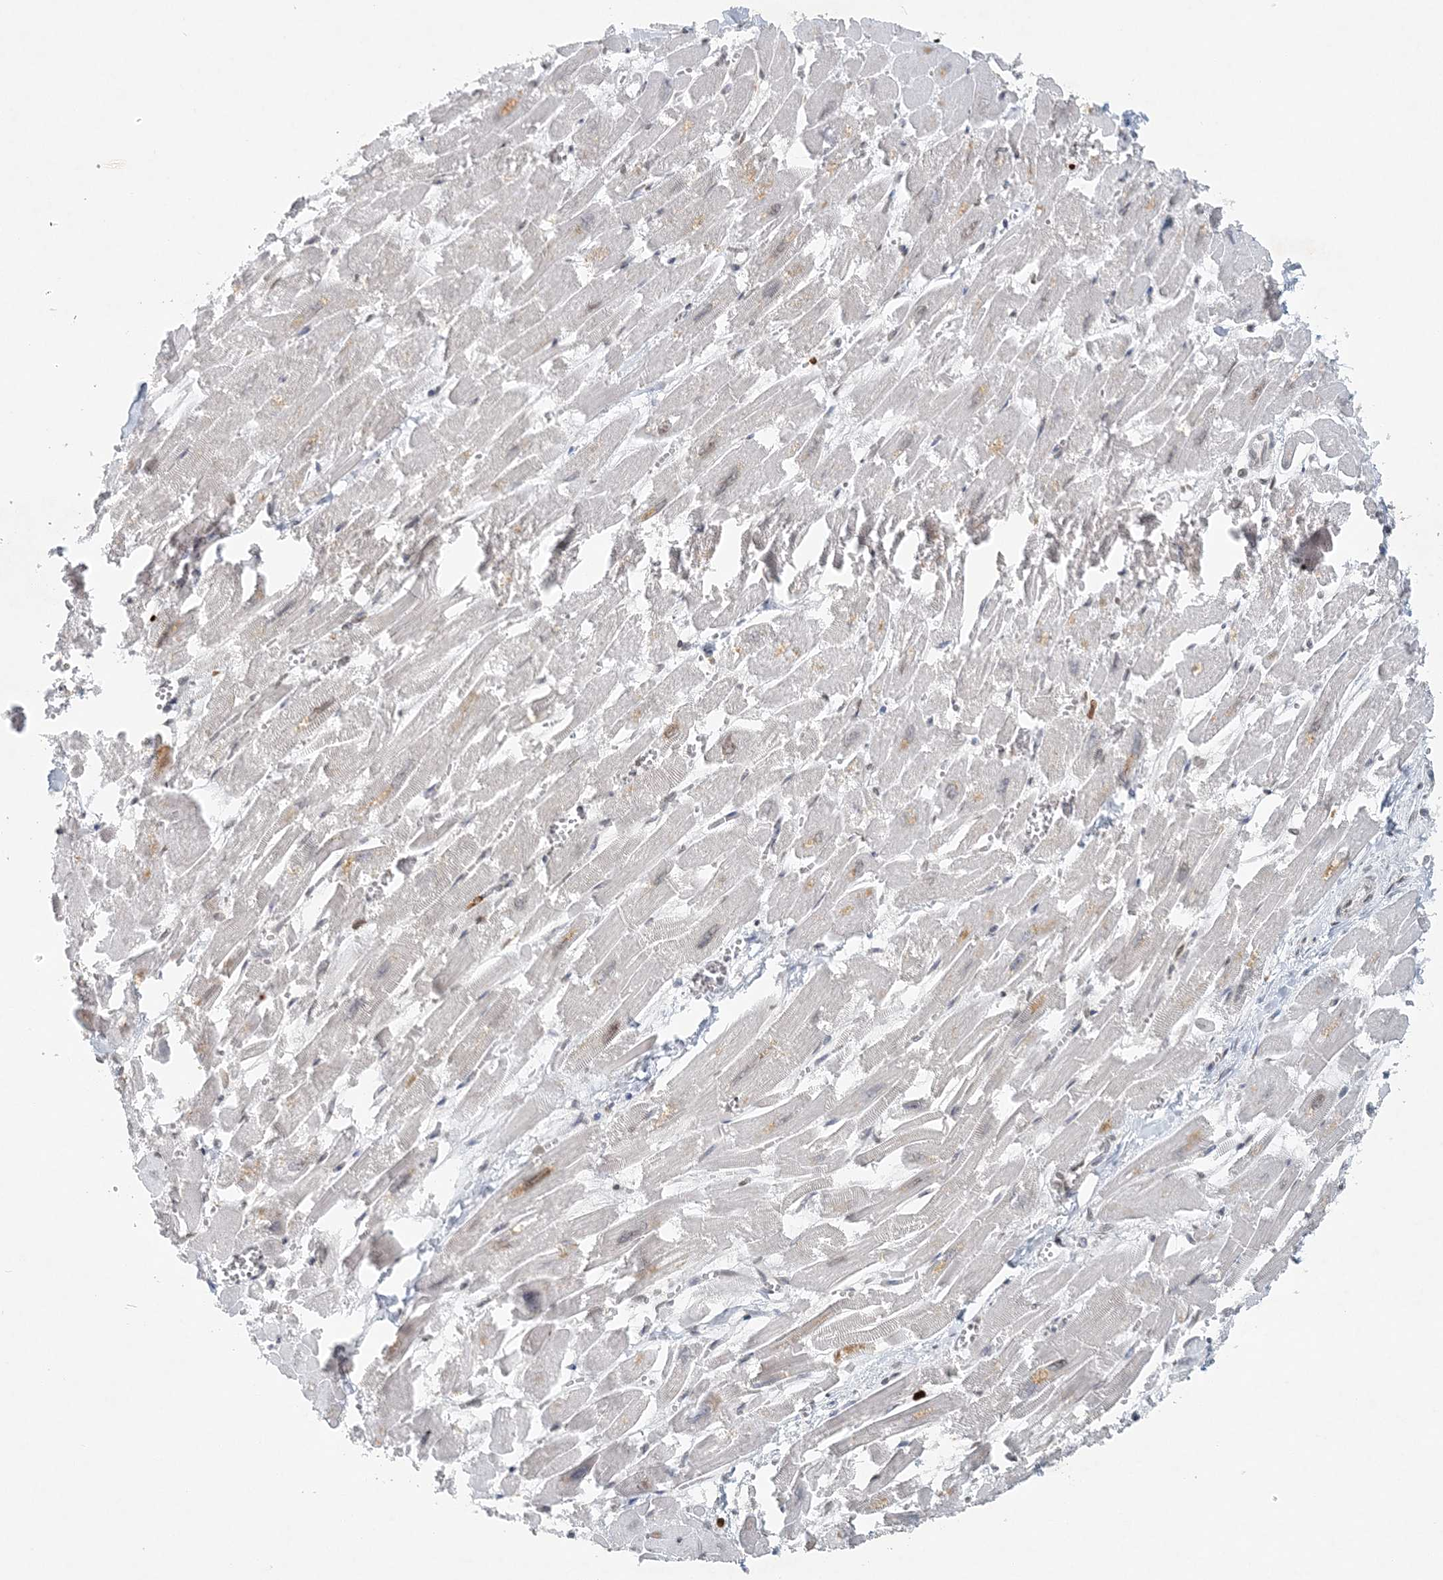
{"staining": {"intensity": "negative", "quantity": "none", "location": "none"}, "tissue": "heart muscle", "cell_type": "Cardiomyocytes", "image_type": "normal", "snomed": [{"axis": "morphology", "description": "Normal tissue, NOS"}, {"axis": "topography", "description": "Heart"}], "caption": "Image shows no protein expression in cardiomyocytes of benign heart muscle. (DAB (3,3'-diaminobenzidine) immunohistochemistry (IHC), high magnification).", "gene": "NUP54", "patient": {"sex": "male", "age": 54}}